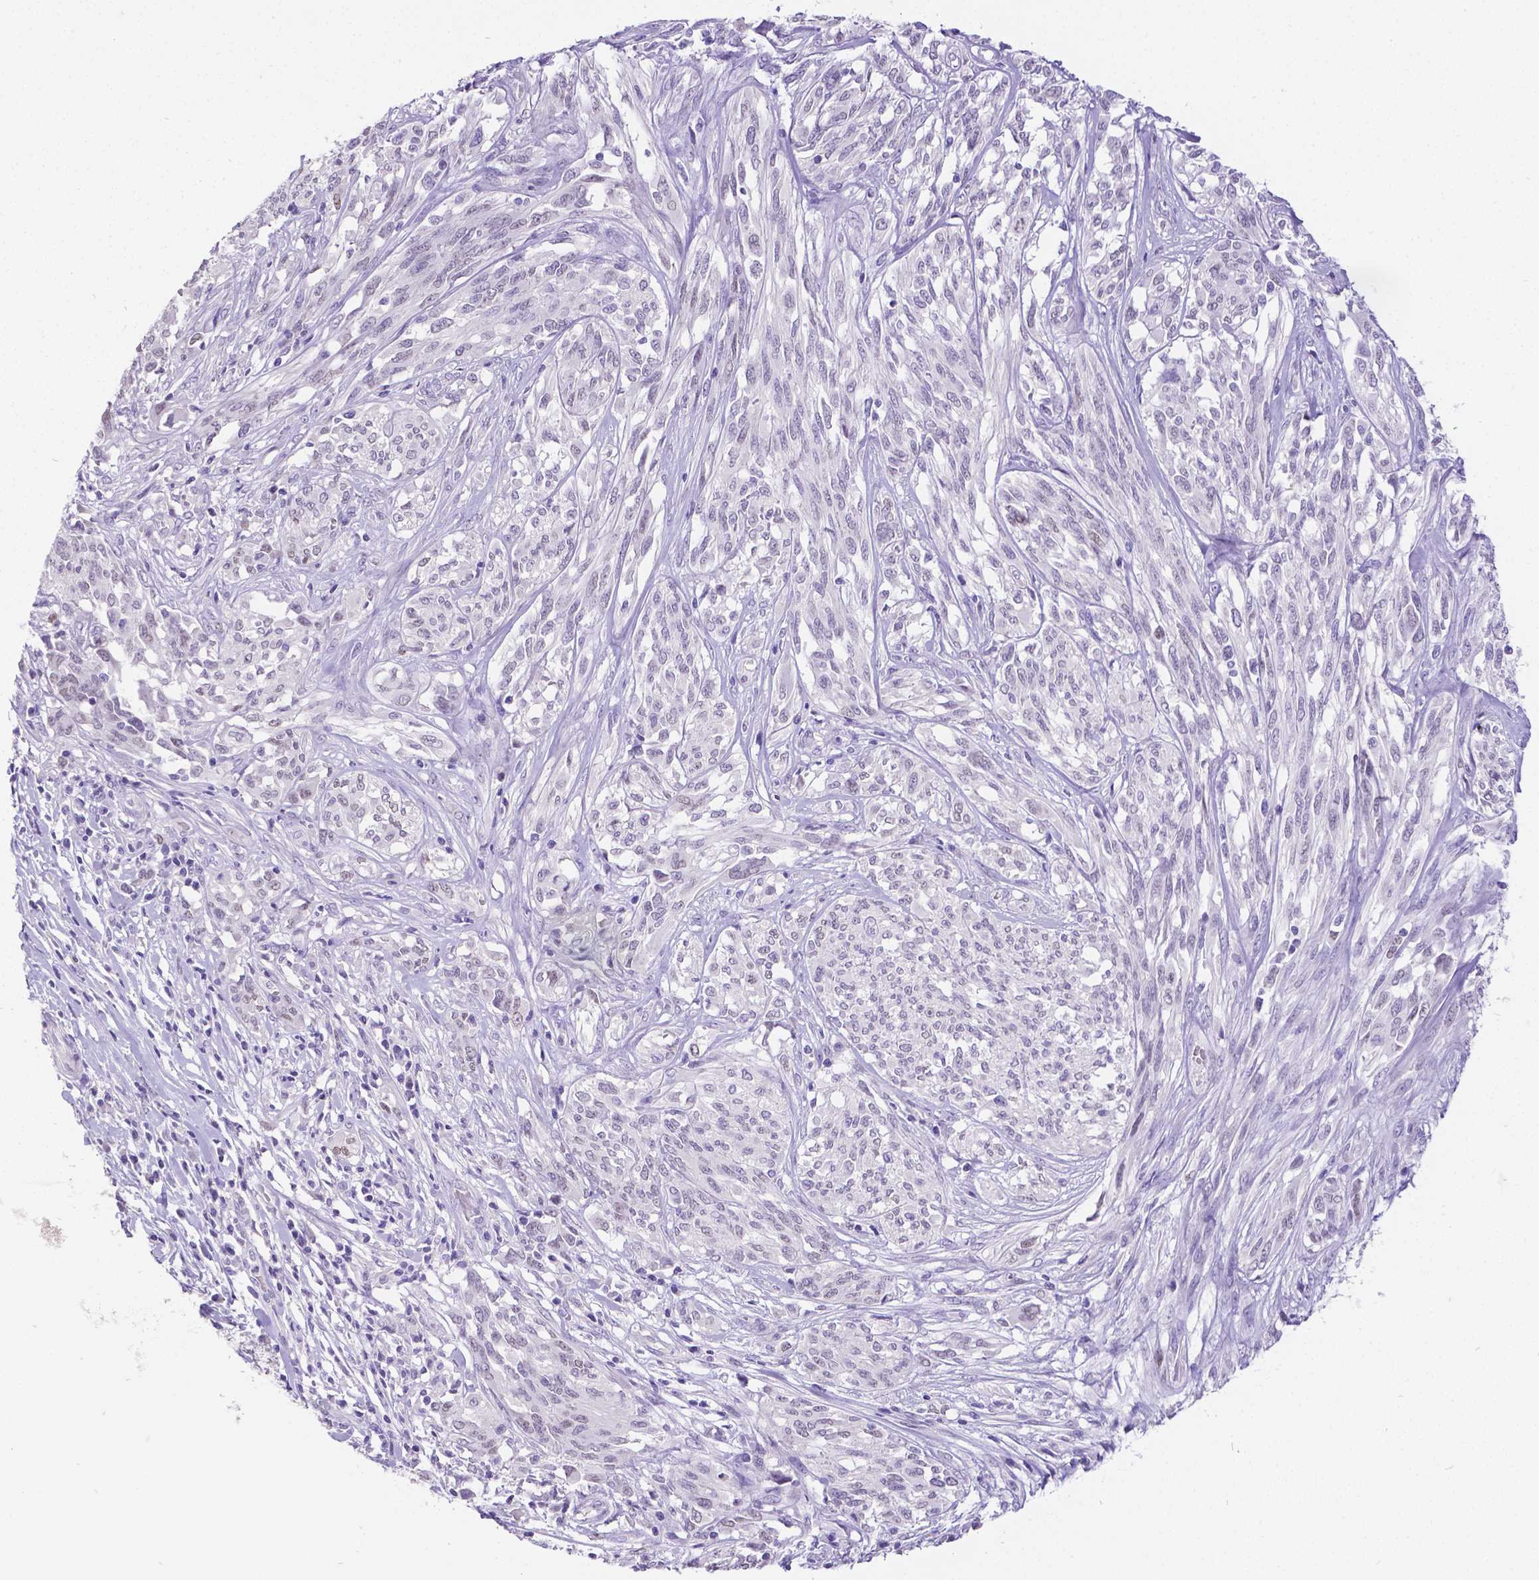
{"staining": {"intensity": "negative", "quantity": "none", "location": "none"}, "tissue": "melanoma", "cell_type": "Tumor cells", "image_type": "cancer", "snomed": [{"axis": "morphology", "description": "Malignant melanoma, NOS"}, {"axis": "topography", "description": "Skin"}], "caption": "DAB (3,3'-diaminobenzidine) immunohistochemical staining of human malignant melanoma exhibits no significant staining in tumor cells.", "gene": "SATB2", "patient": {"sex": "female", "age": 91}}